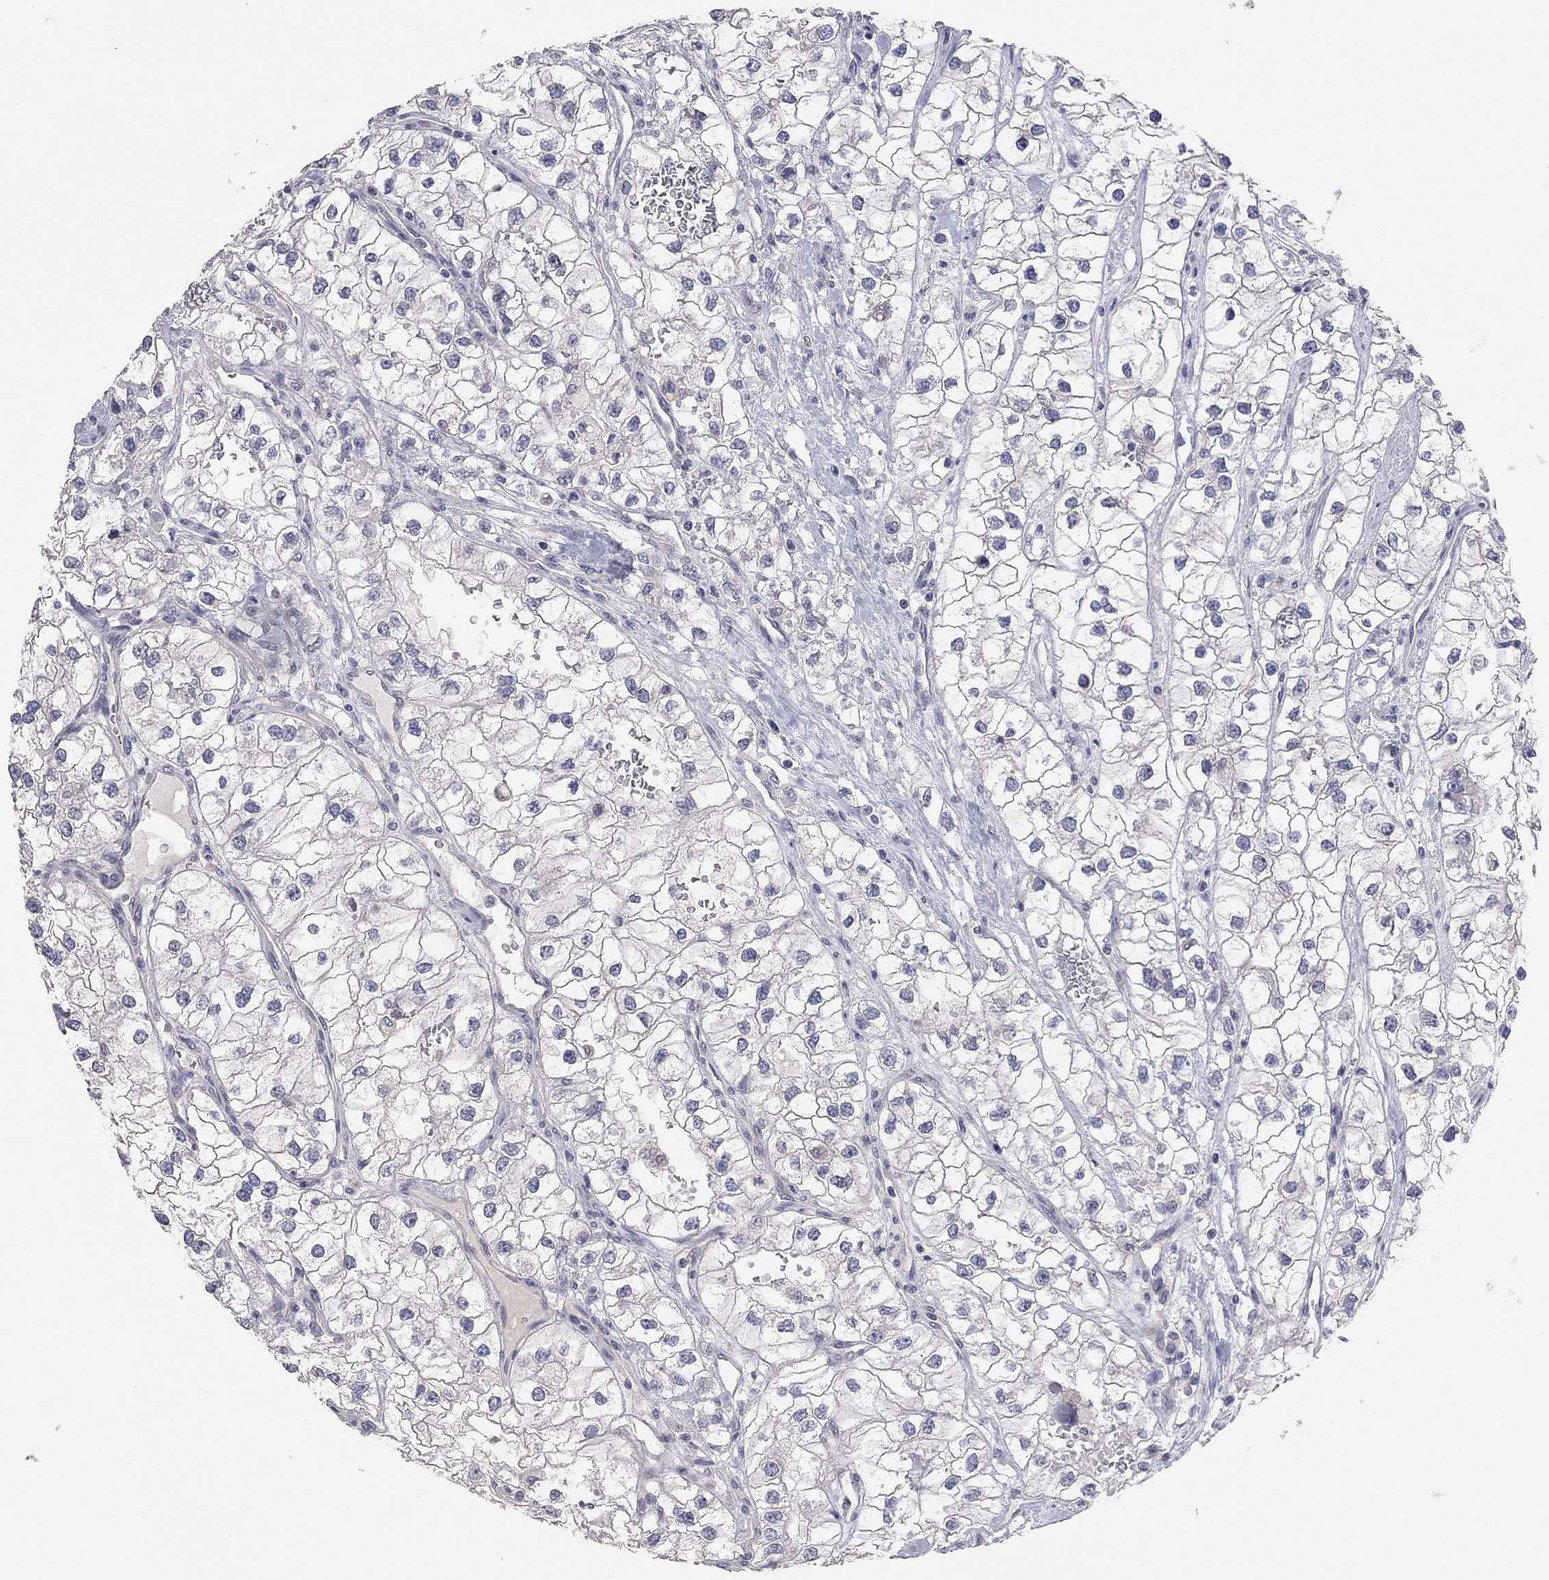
{"staining": {"intensity": "negative", "quantity": "none", "location": "none"}, "tissue": "renal cancer", "cell_type": "Tumor cells", "image_type": "cancer", "snomed": [{"axis": "morphology", "description": "Adenocarcinoma, NOS"}, {"axis": "topography", "description": "Kidney"}], "caption": "Human adenocarcinoma (renal) stained for a protein using immunohistochemistry reveals no positivity in tumor cells.", "gene": "KCNB1", "patient": {"sex": "male", "age": 59}}